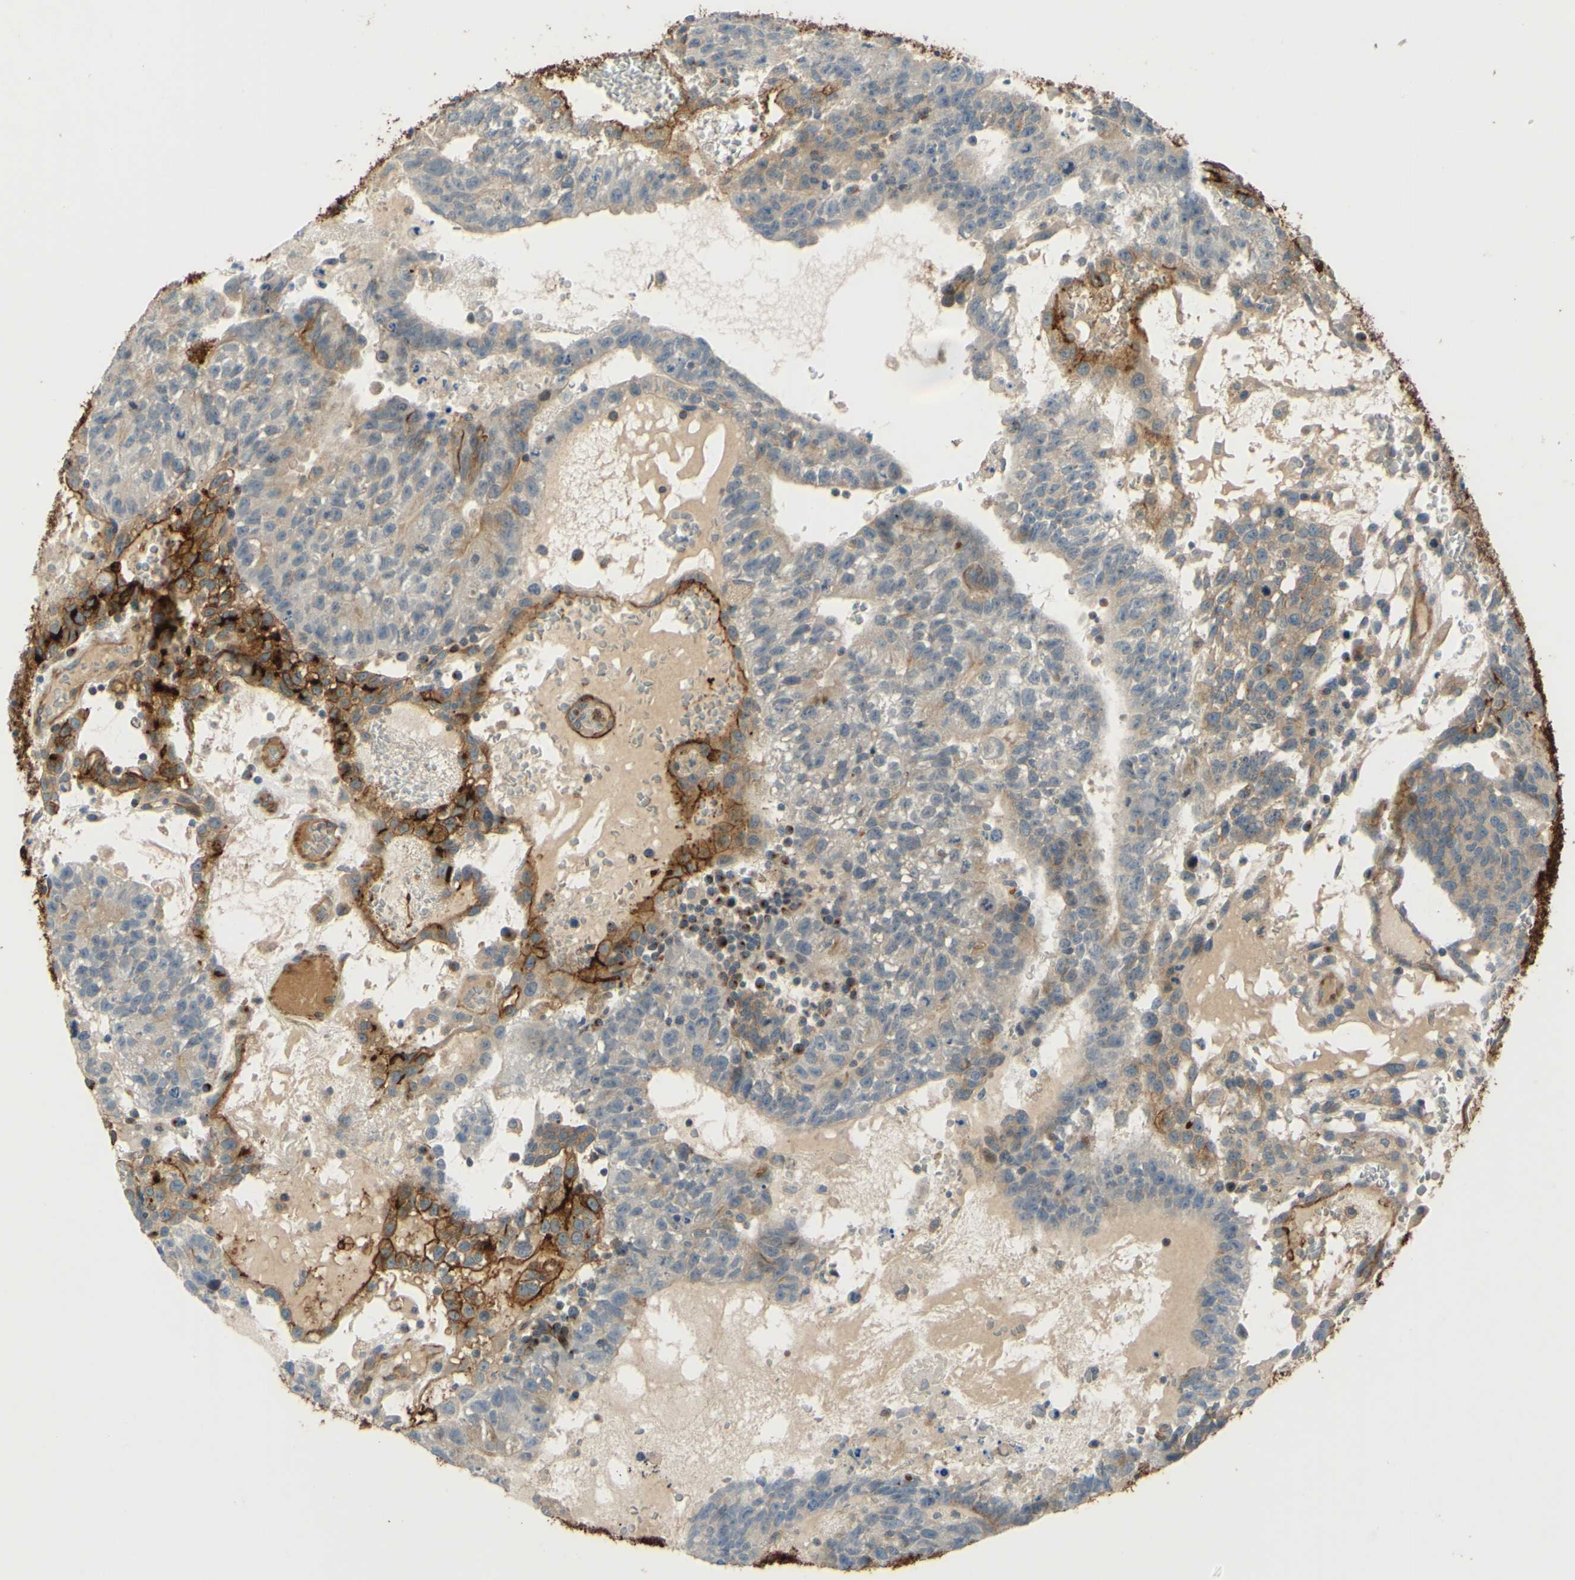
{"staining": {"intensity": "weak", "quantity": "25%-75%", "location": "cytoplasmic/membranous"}, "tissue": "testis cancer", "cell_type": "Tumor cells", "image_type": "cancer", "snomed": [{"axis": "morphology", "description": "Seminoma, NOS"}, {"axis": "morphology", "description": "Carcinoma, Embryonal, NOS"}, {"axis": "topography", "description": "Testis"}], "caption": "Seminoma (testis) tissue exhibits weak cytoplasmic/membranous positivity in about 25%-75% of tumor cells (Brightfield microscopy of DAB IHC at high magnification).", "gene": "ARHGAP1", "patient": {"sex": "male", "age": 52}}